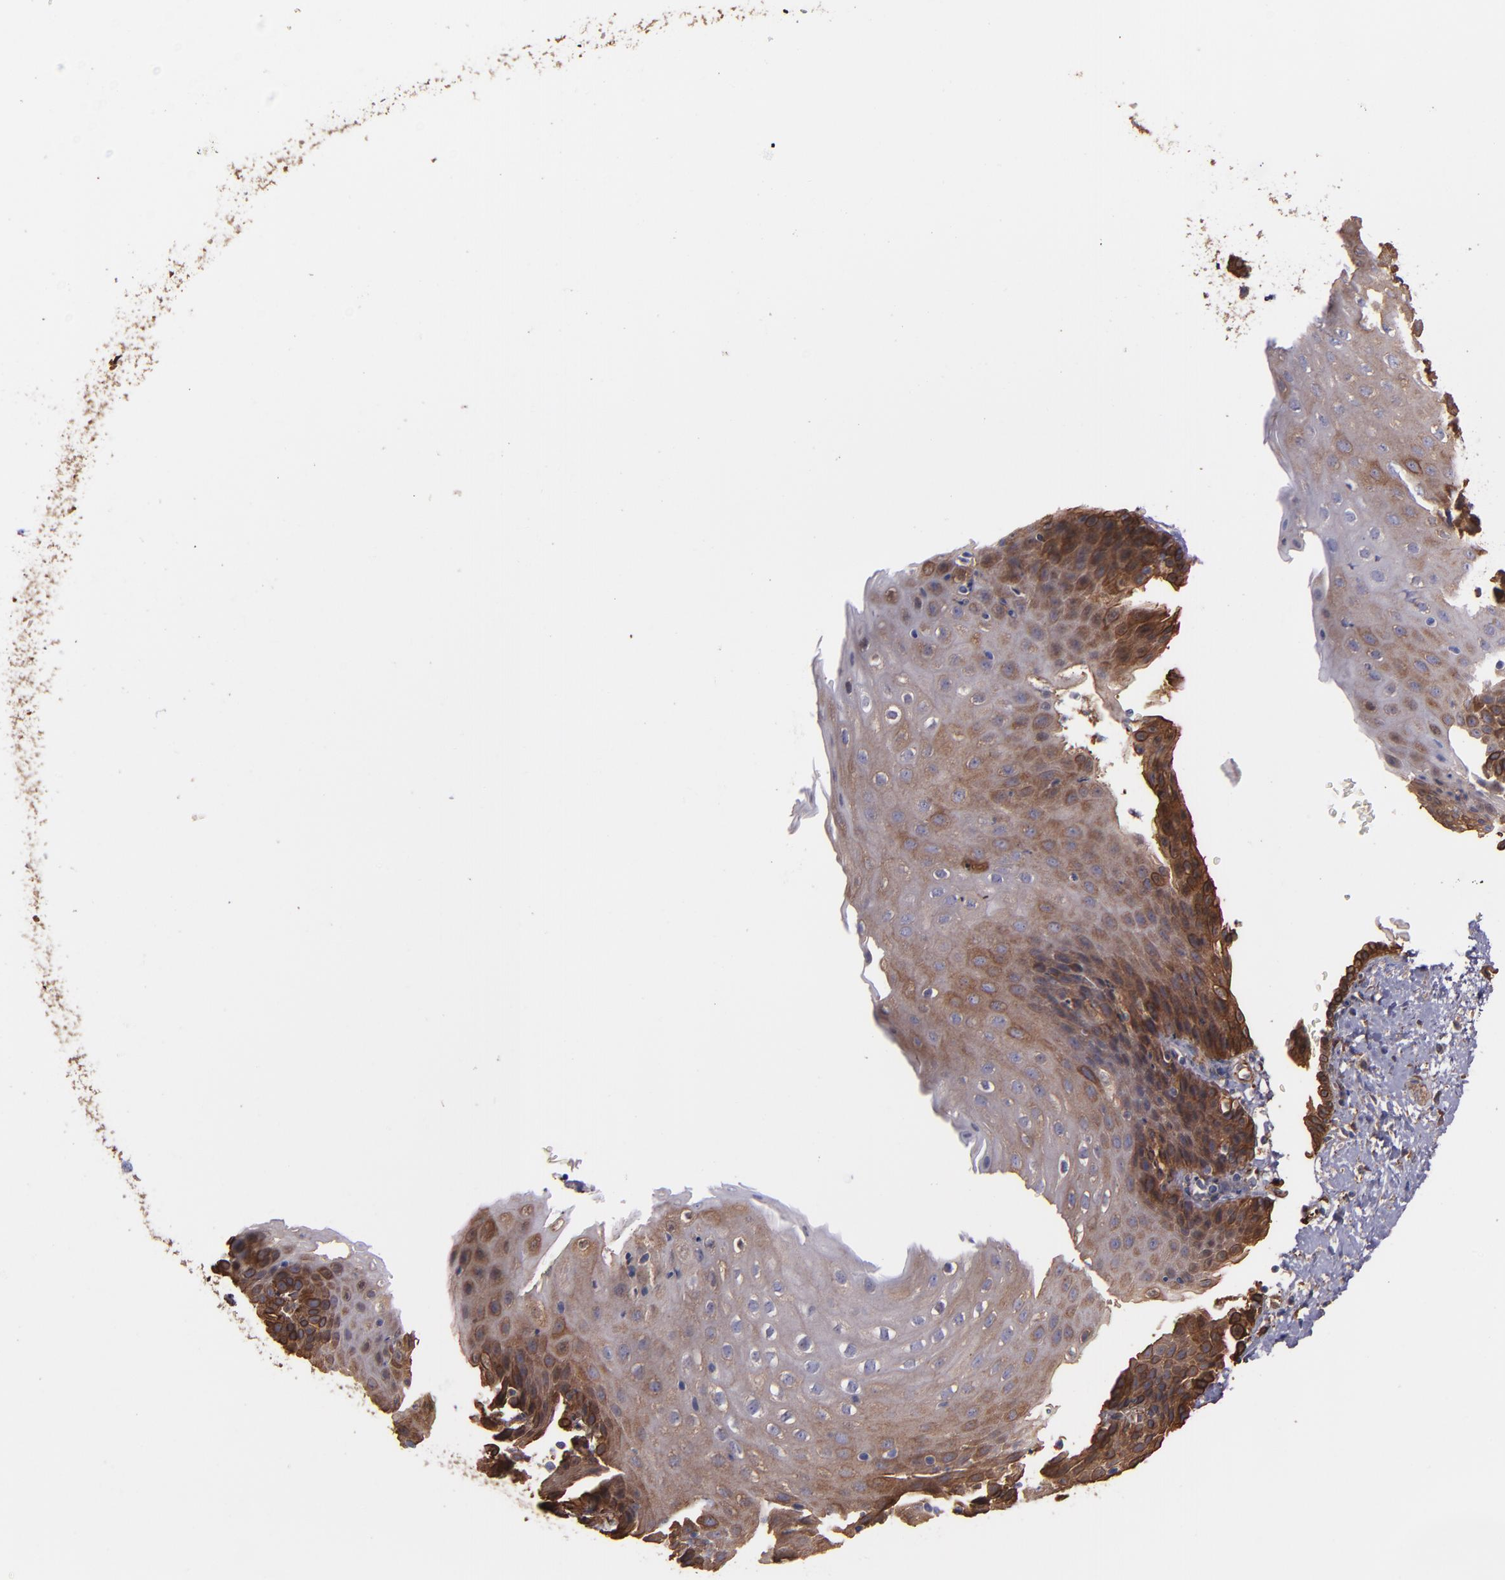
{"staining": {"intensity": "moderate", "quantity": "25%-75%", "location": "cytoplasmic/membranous"}, "tissue": "esophagus", "cell_type": "Squamous epithelial cells", "image_type": "normal", "snomed": [{"axis": "morphology", "description": "Normal tissue, NOS"}, {"axis": "topography", "description": "Esophagus"}], "caption": "Brown immunohistochemical staining in normal human esophagus demonstrates moderate cytoplasmic/membranous positivity in about 25%-75% of squamous epithelial cells.", "gene": "VCL", "patient": {"sex": "female", "age": 61}}